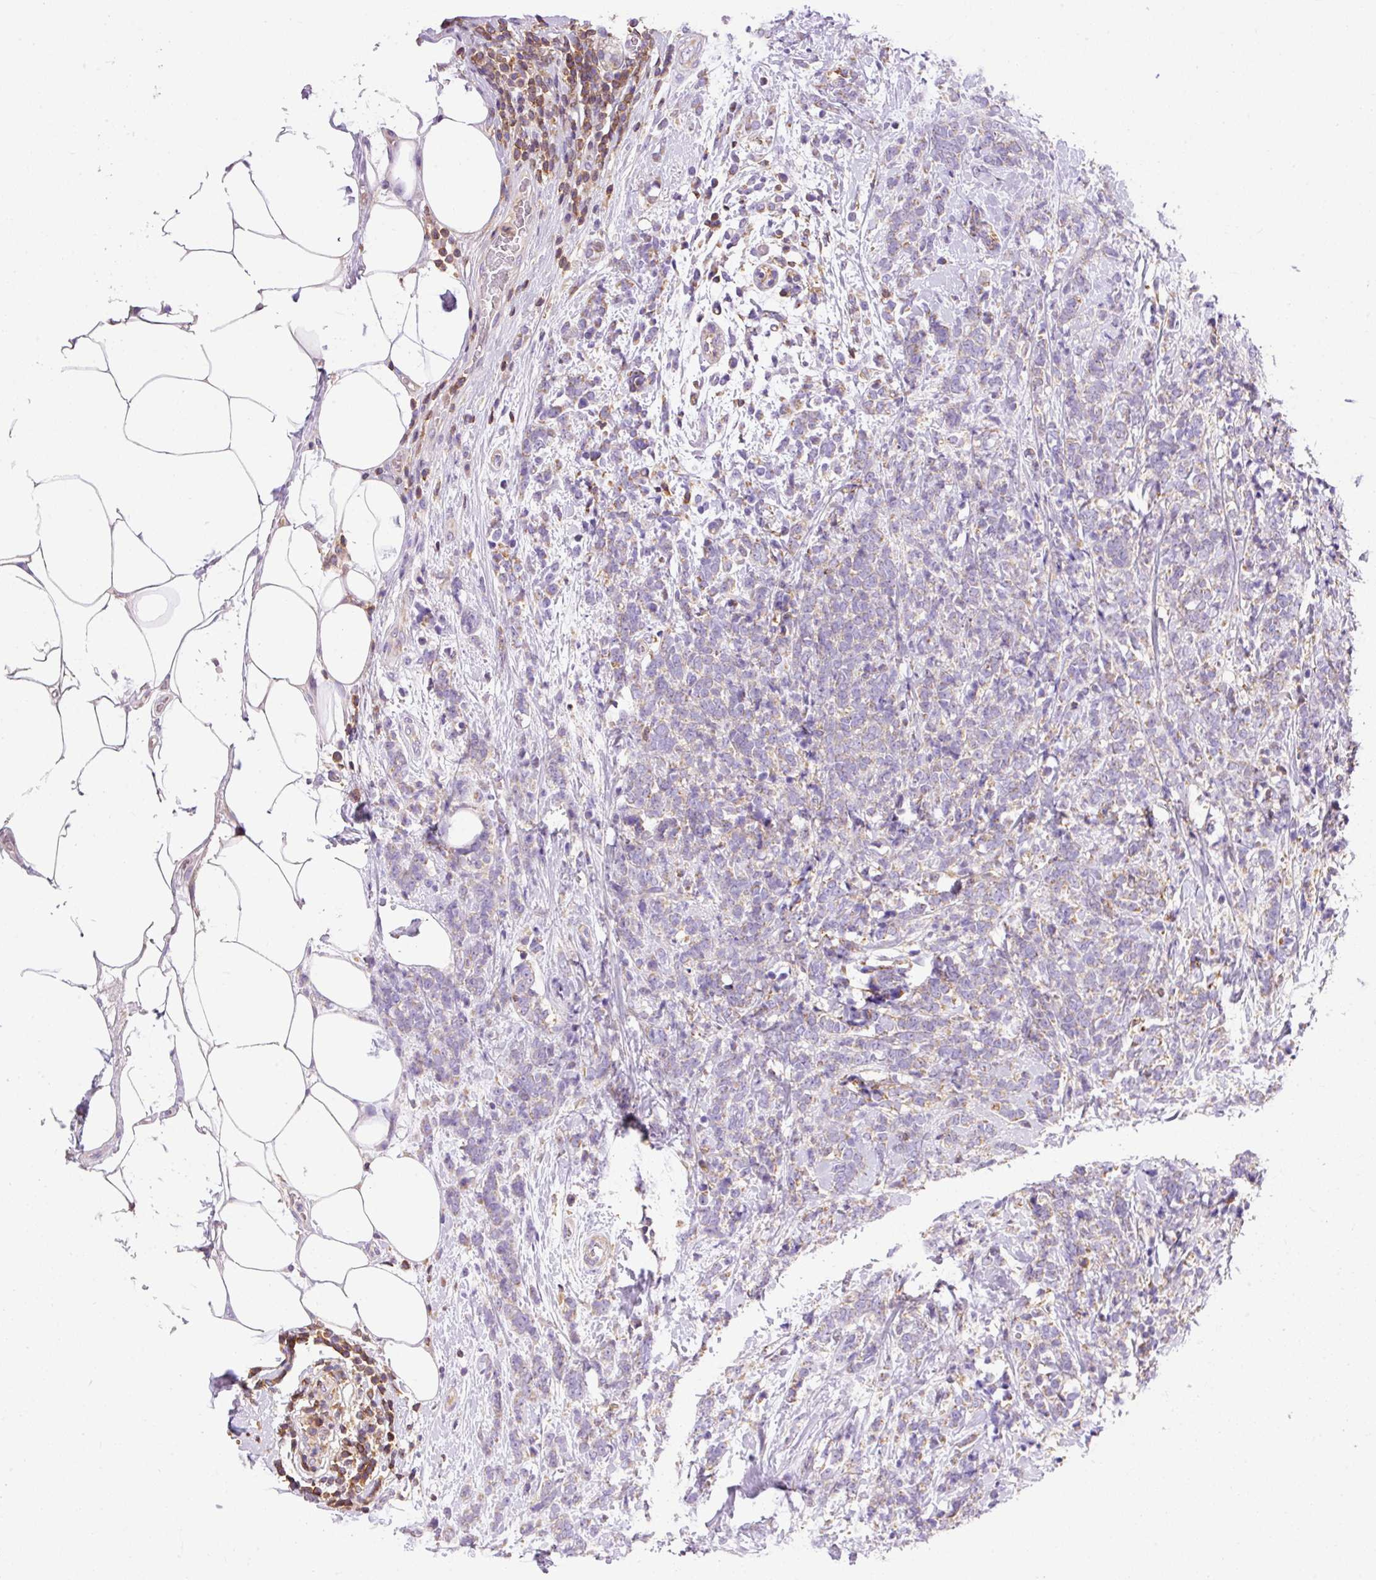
{"staining": {"intensity": "weak", "quantity": "<25%", "location": "cytoplasmic/membranous"}, "tissue": "breast cancer", "cell_type": "Tumor cells", "image_type": "cancer", "snomed": [{"axis": "morphology", "description": "Lobular carcinoma"}, {"axis": "topography", "description": "Breast"}], "caption": "A photomicrograph of breast cancer stained for a protein shows no brown staining in tumor cells.", "gene": "IMMT", "patient": {"sex": "female", "age": 58}}